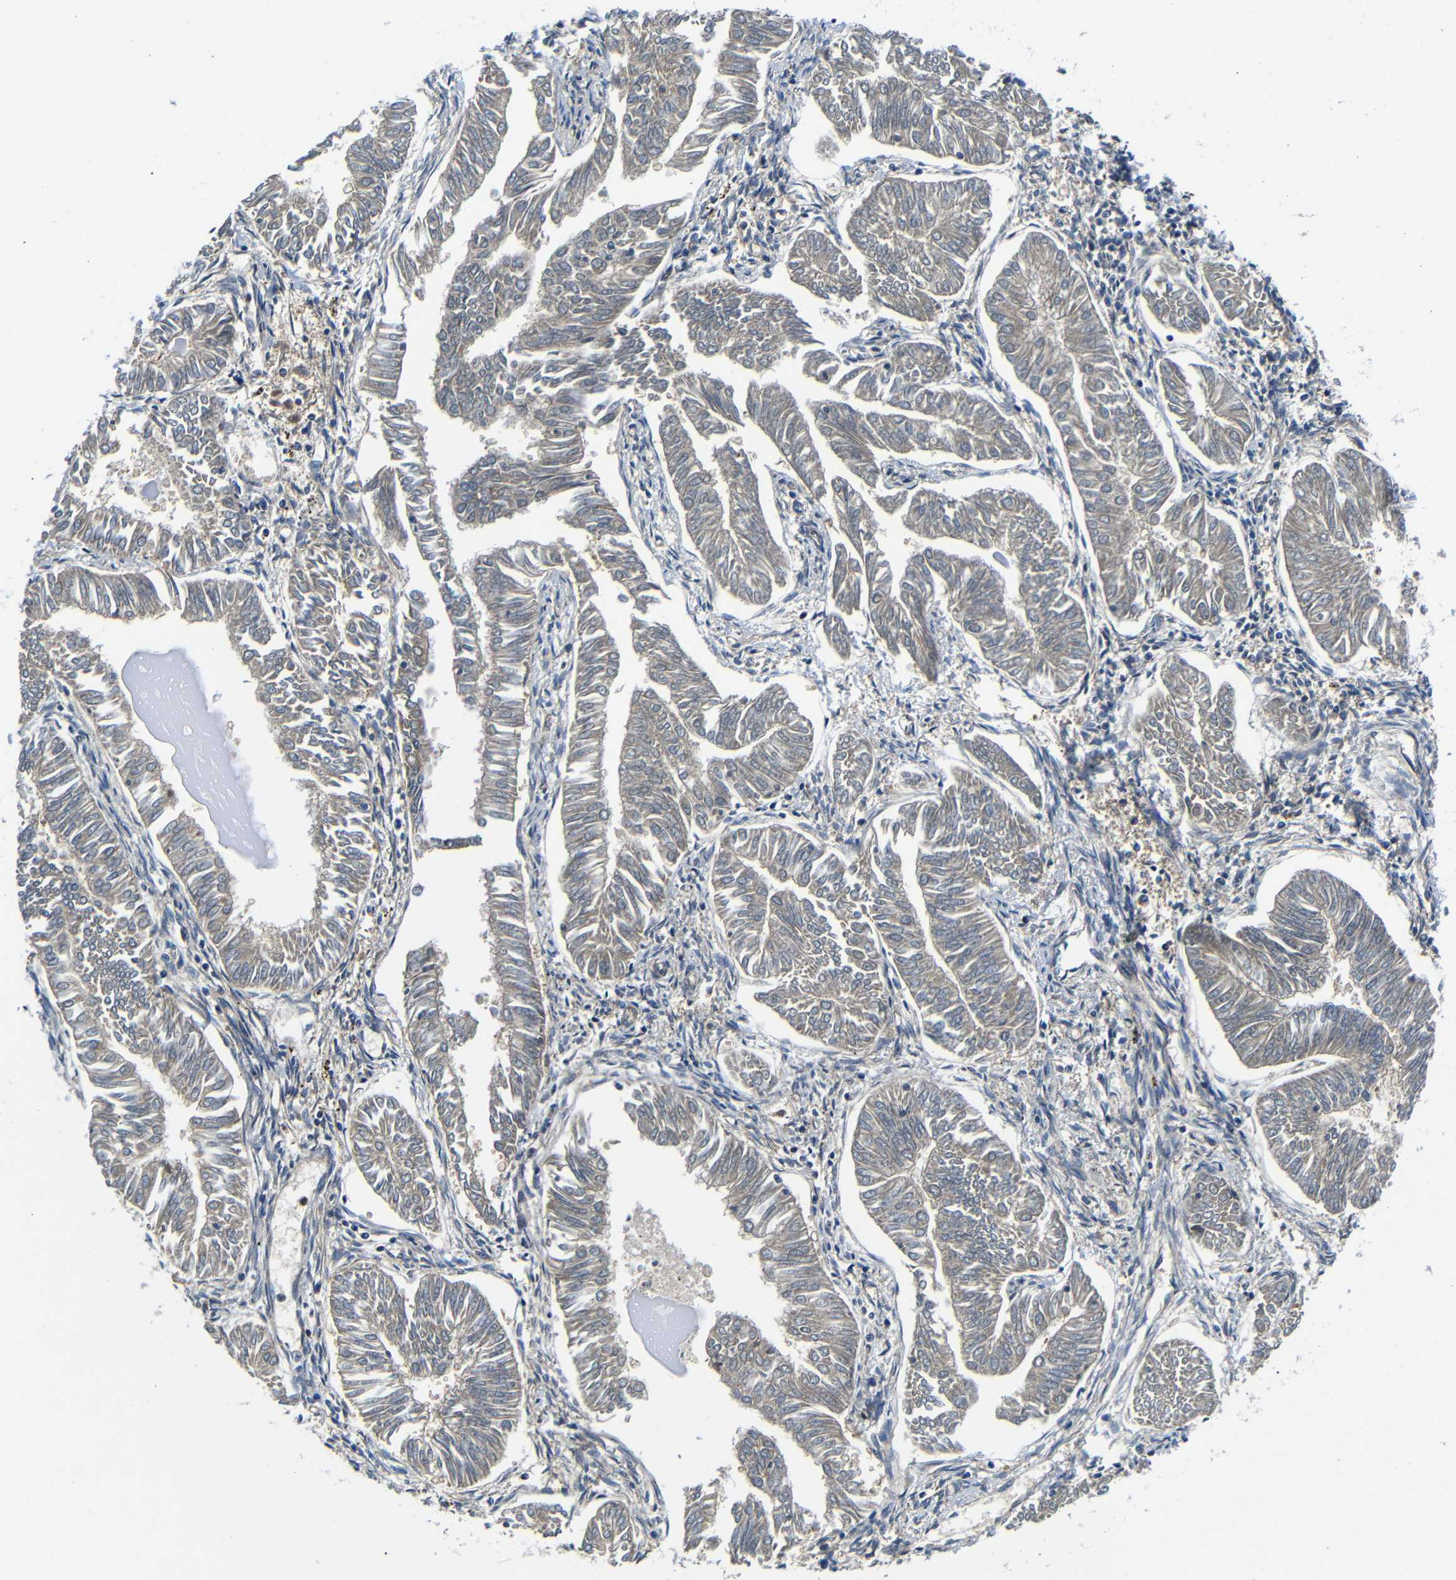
{"staining": {"intensity": "weak", "quantity": ">75%", "location": "cytoplasmic/membranous"}, "tissue": "endometrial cancer", "cell_type": "Tumor cells", "image_type": "cancer", "snomed": [{"axis": "morphology", "description": "Adenocarcinoma, NOS"}, {"axis": "topography", "description": "Endometrium"}], "caption": "Endometrial cancer was stained to show a protein in brown. There is low levels of weak cytoplasmic/membranous expression in approximately >75% of tumor cells.", "gene": "FKBP14", "patient": {"sex": "female", "age": 53}}